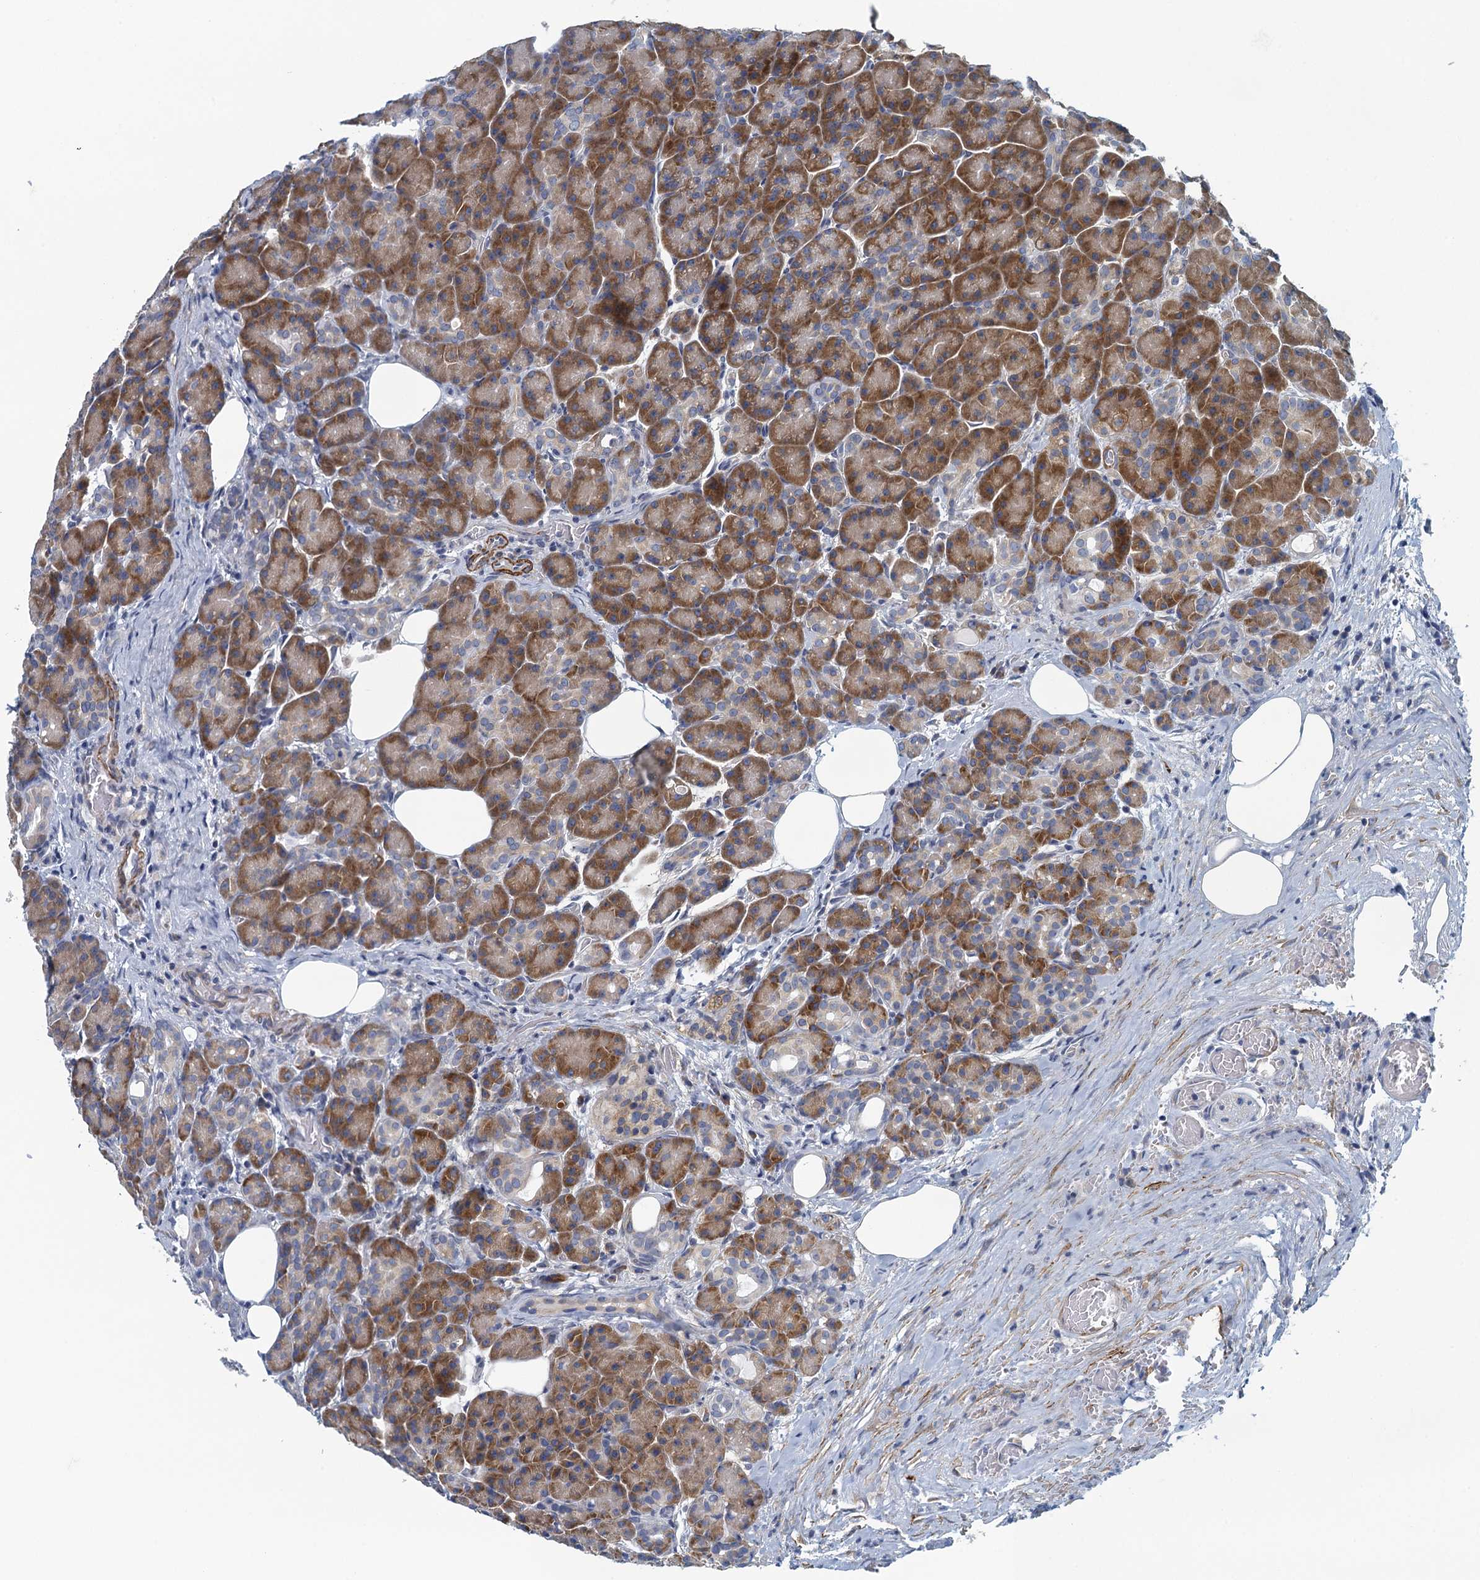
{"staining": {"intensity": "moderate", "quantity": ">75%", "location": "cytoplasmic/membranous"}, "tissue": "pancreas", "cell_type": "Exocrine glandular cells", "image_type": "normal", "snomed": [{"axis": "morphology", "description": "Normal tissue, NOS"}, {"axis": "topography", "description": "Pancreas"}], "caption": "Immunohistochemical staining of benign human pancreas demonstrates >75% levels of moderate cytoplasmic/membranous protein positivity in about >75% of exocrine glandular cells. (IHC, brightfield microscopy, high magnification).", "gene": "ALG2", "patient": {"sex": "male", "age": 63}}